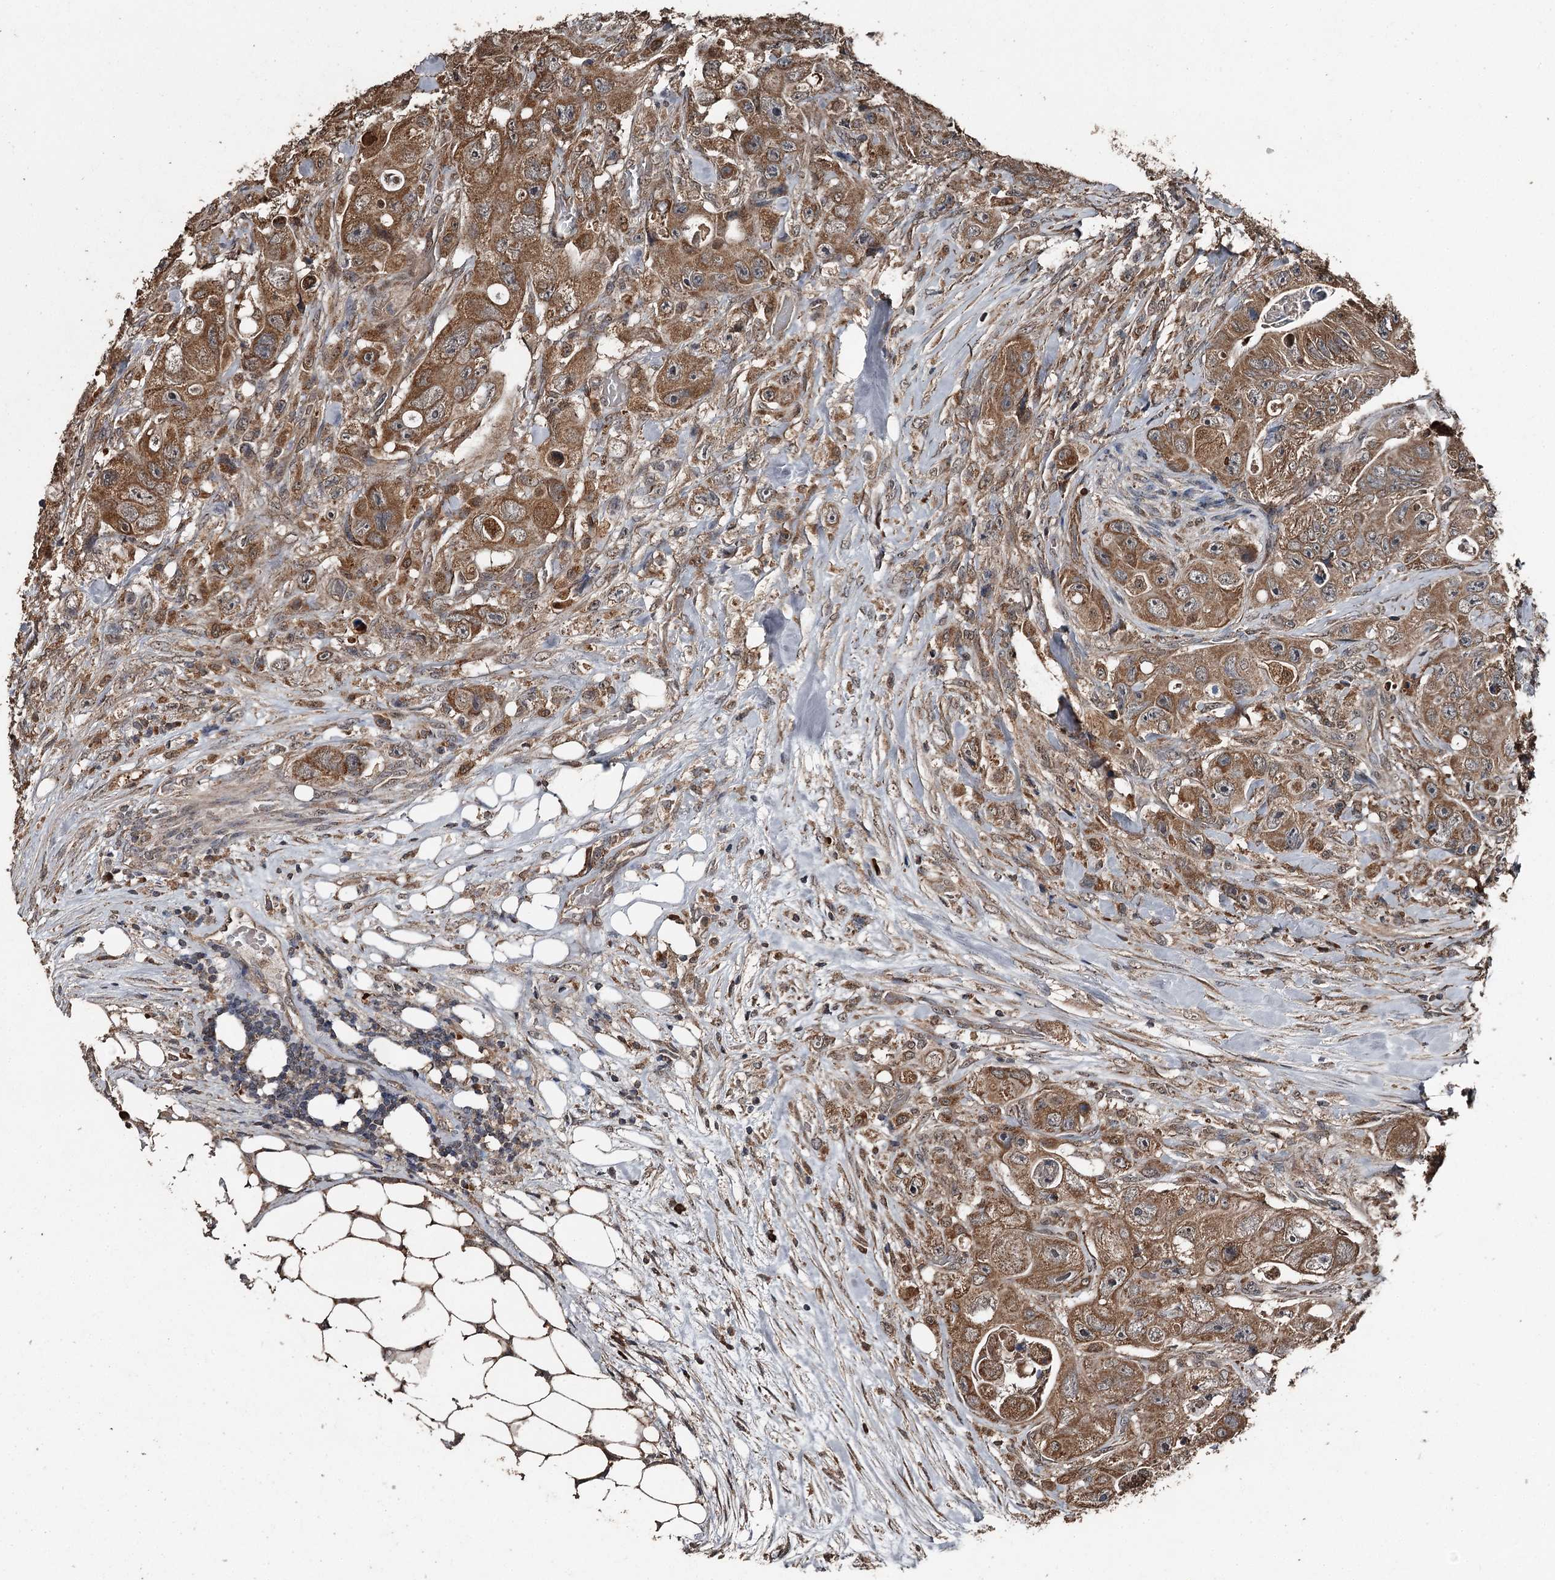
{"staining": {"intensity": "moderate", "quantity": ">75%", "location": "cytoplasmic/membranous"}, "tissue": "colorectal cancer", "cell_type": "Tumor cells", "image_type": "cancer", "snomed": [{"axis": "morphology", "description": "Adenocarcinoma, NOS"}, {"axis": "topography", "description": "Colon"}], "caption": "Tumor cells display medium levels of moderate cytoplasmic/membranous staining in about >75% of cells in colorectal cancer (adenocarcinoma). (DAB = brown stain, brightfield microscopy at high magnification).", "gene": "WIPI1", "patient": {"sex": "female", "age": 46}}